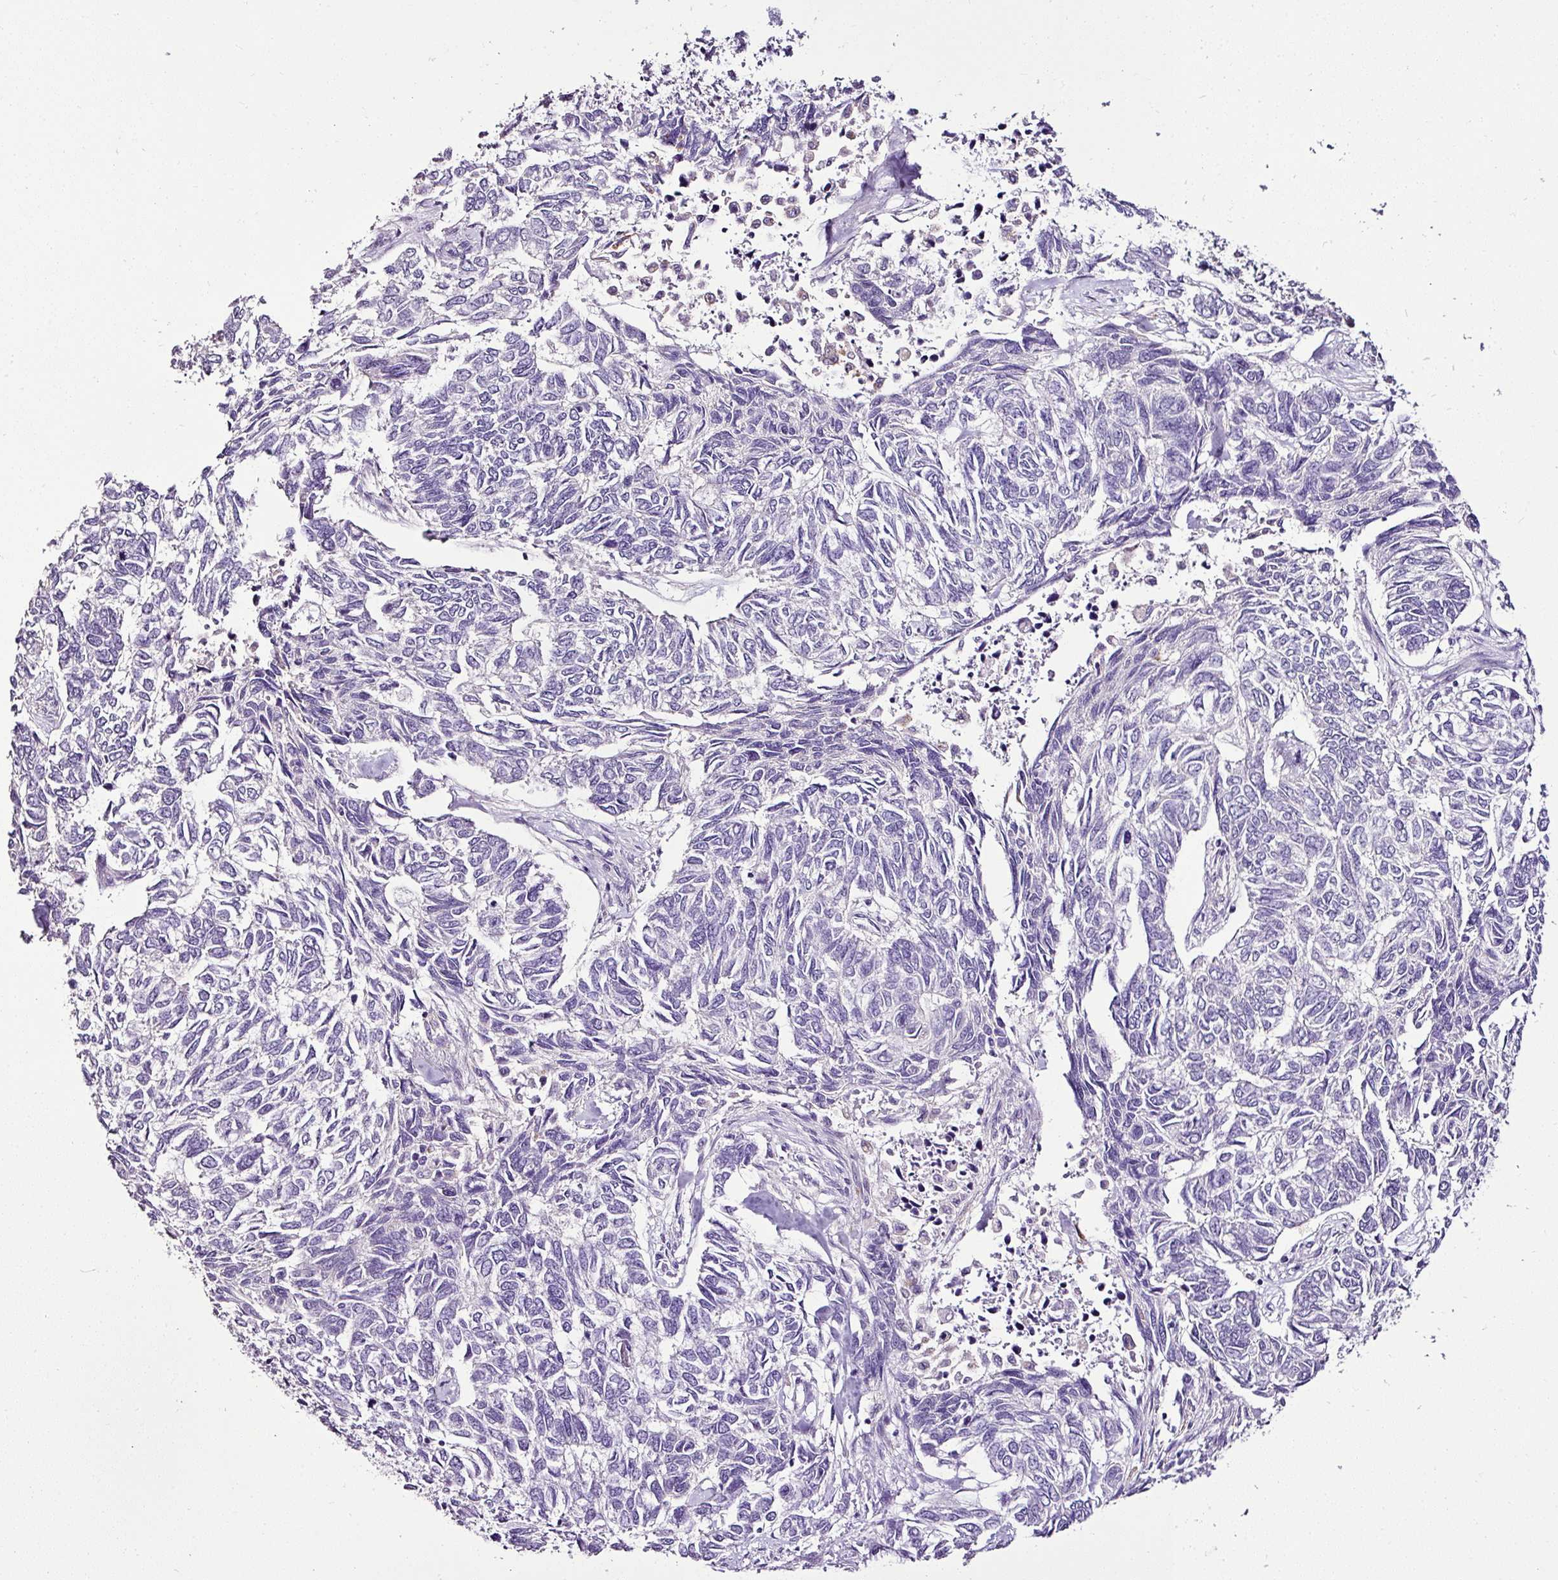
{"staining": {"intensity": "negative", "quantity": "none", "location": "none"}, "tissue": "skin cancer", "cell_type": "Tumor cells", "image_type": "cancer", "snomed": [{"axis": "morphology", "description": "Basal cell carcinoma"}, {"axis": "topography", "description": "Skin"}], "caption": "IHC of skin cancer exhibits no staining in tumor cells.", "gene": "ESR1", "patient": {"sex": "female", "age": 65}}